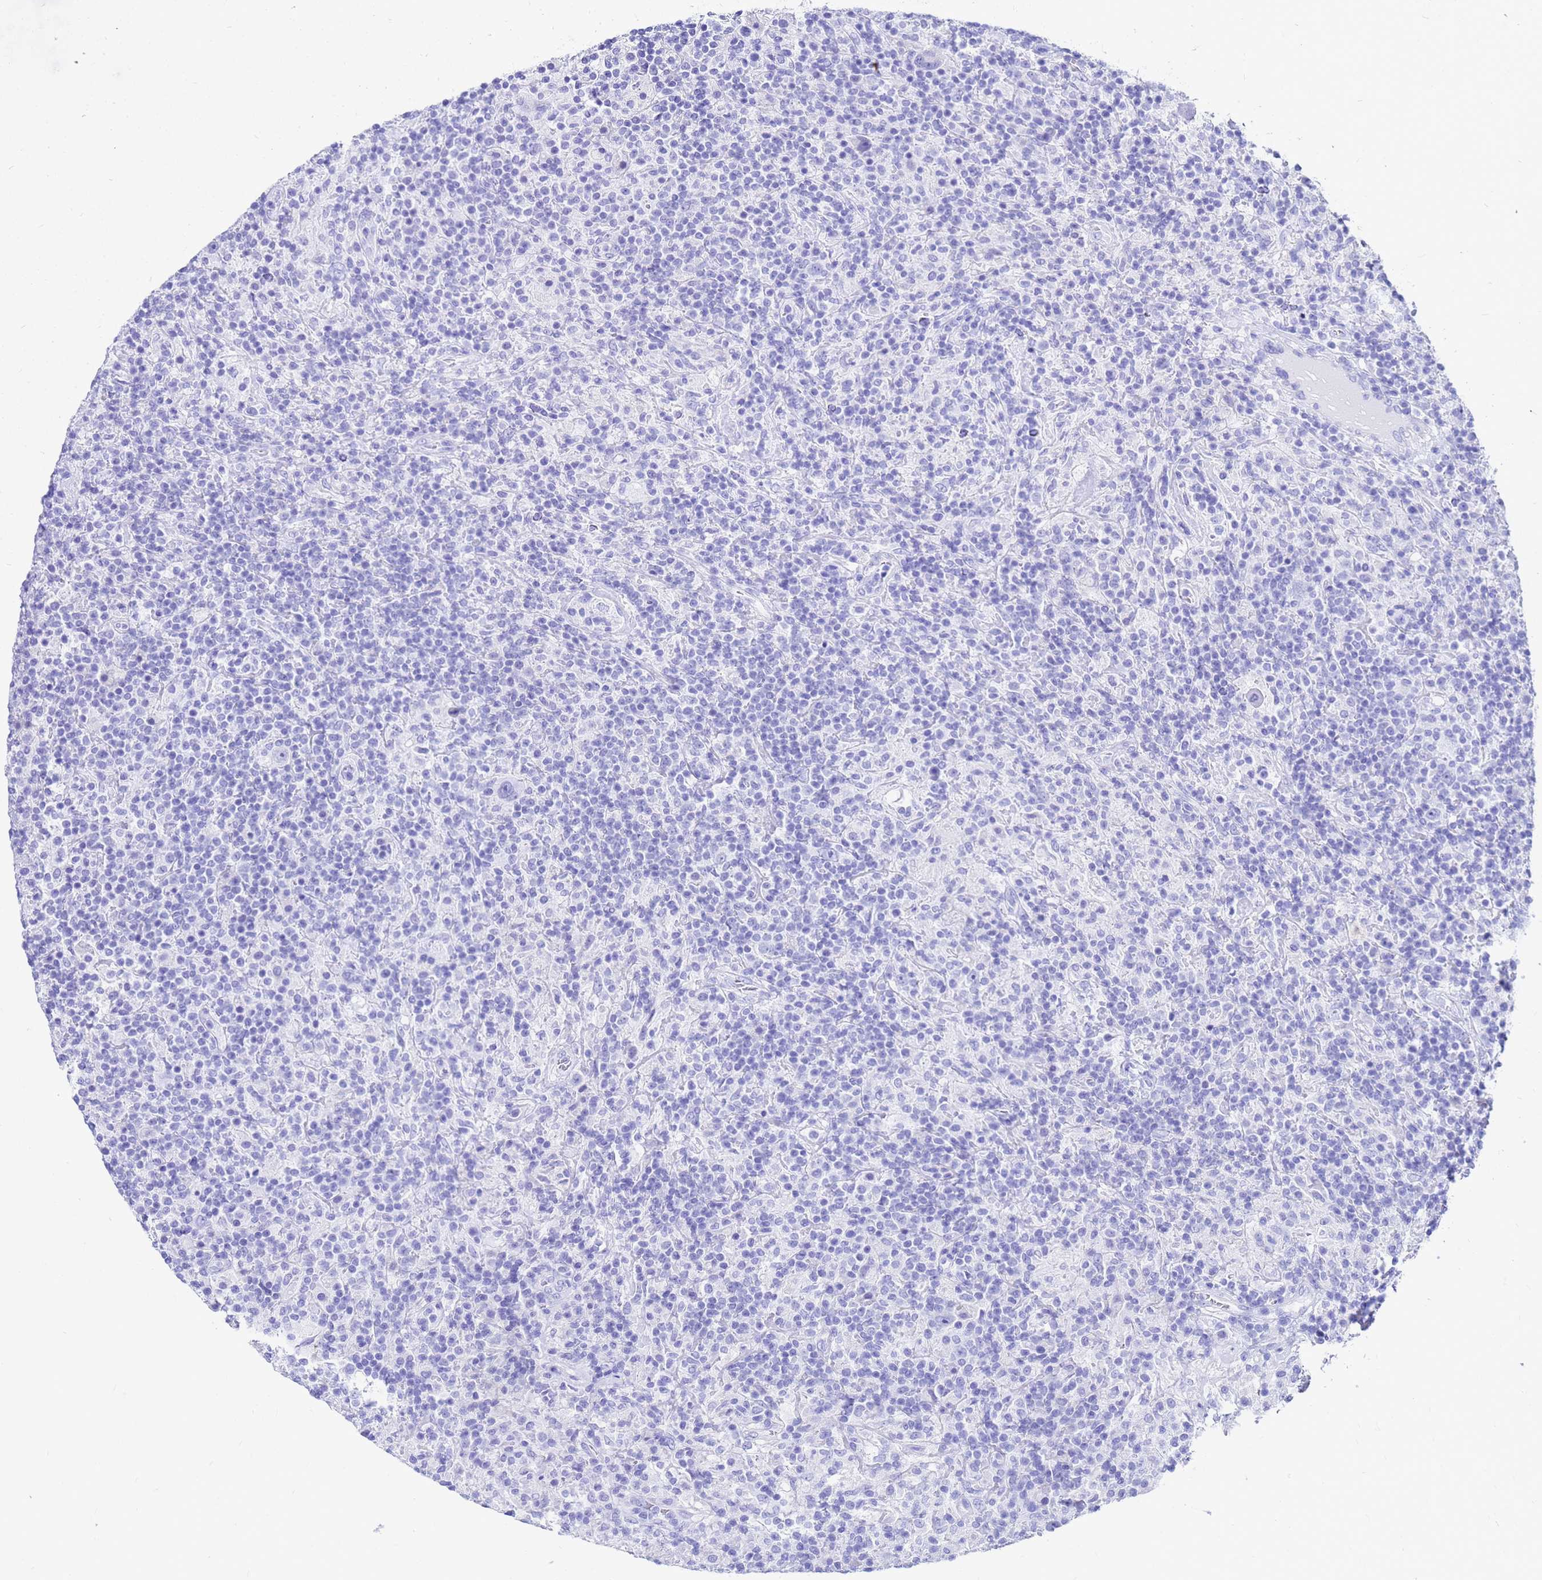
{"staining": {"intensity": "negative", "quantity": "none", "location": "none"}, "tissue": "lymphoma", "cell_type": "Tumor cells", "image_type": "cancer", "snomed": [{"axis": "morphology", "description": "Hodgkin's disease, NOS"}, {"axis": "topography", "description": "Lymph node"}], "caption": "The micrograph displays no staining of tumor cells in lymphoma. Brightfield microscopy of IHC stained with DAB (3,3'-diaminobenzidine) (brown) and hematoxylin (blue), captured at high magnification.", "gene": "CKB", "patient": {"sex": "male", "age": 70}}